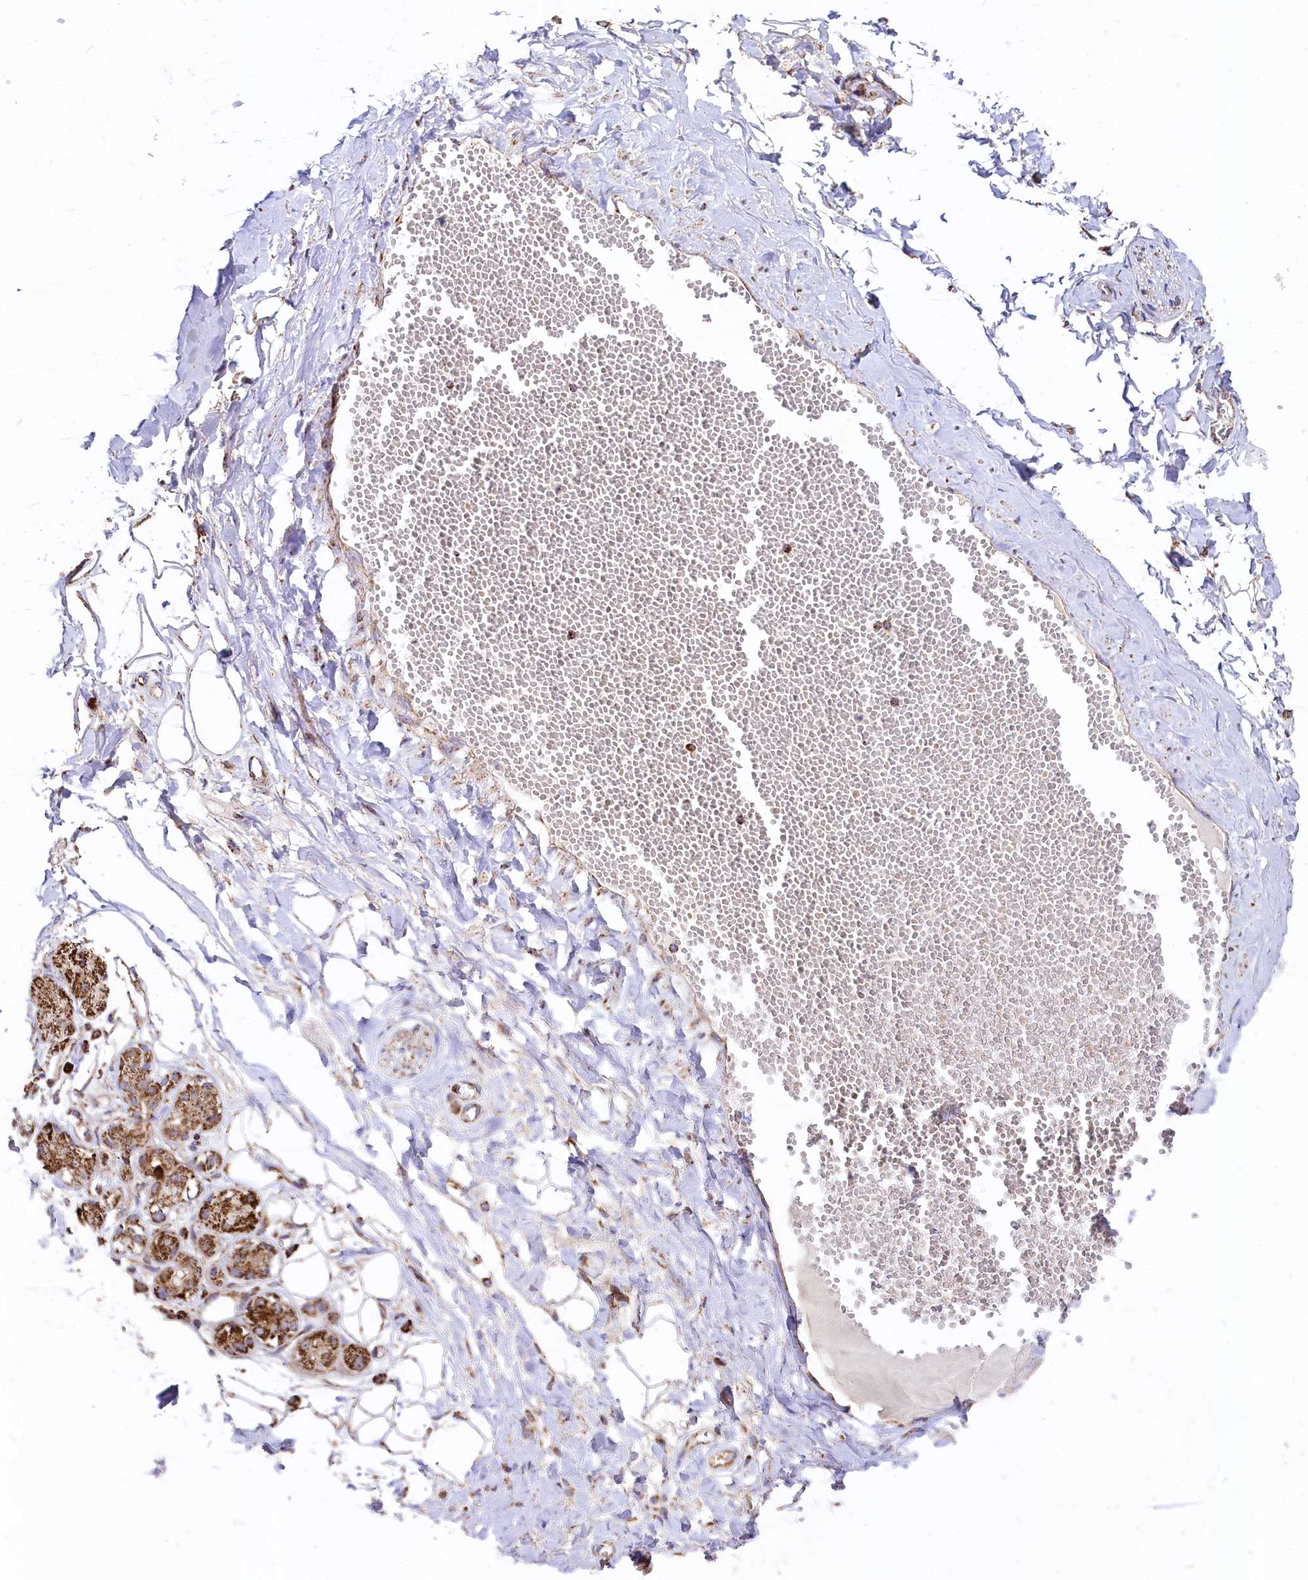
{"staining": {"intensity": "moderate", "quantity": ">75%", "location": "cytoplasmic/membranous"}, "tissue": "adipose tissue", "cell_type": "Adipocytes", "image_type": "normal", "snomed": [{"axis": "morphology", "description": "Normal tissue, NOS"}, {"axis": "morphology", "description": "Inflammation, NOS"}, {"axis": "topography", "description": "Salivary gland"}, {"axis": "topography", "description": "Peripheral nerve tissue"}], "caption": "Adipose tissue stained with DAB IHC reveals medium levels of moderate cytoplasmic/membranous positivity in approximately >75% of adipocytes.", "gene": "CLYBL", "patient": {"sex": "female", "age": 75}}